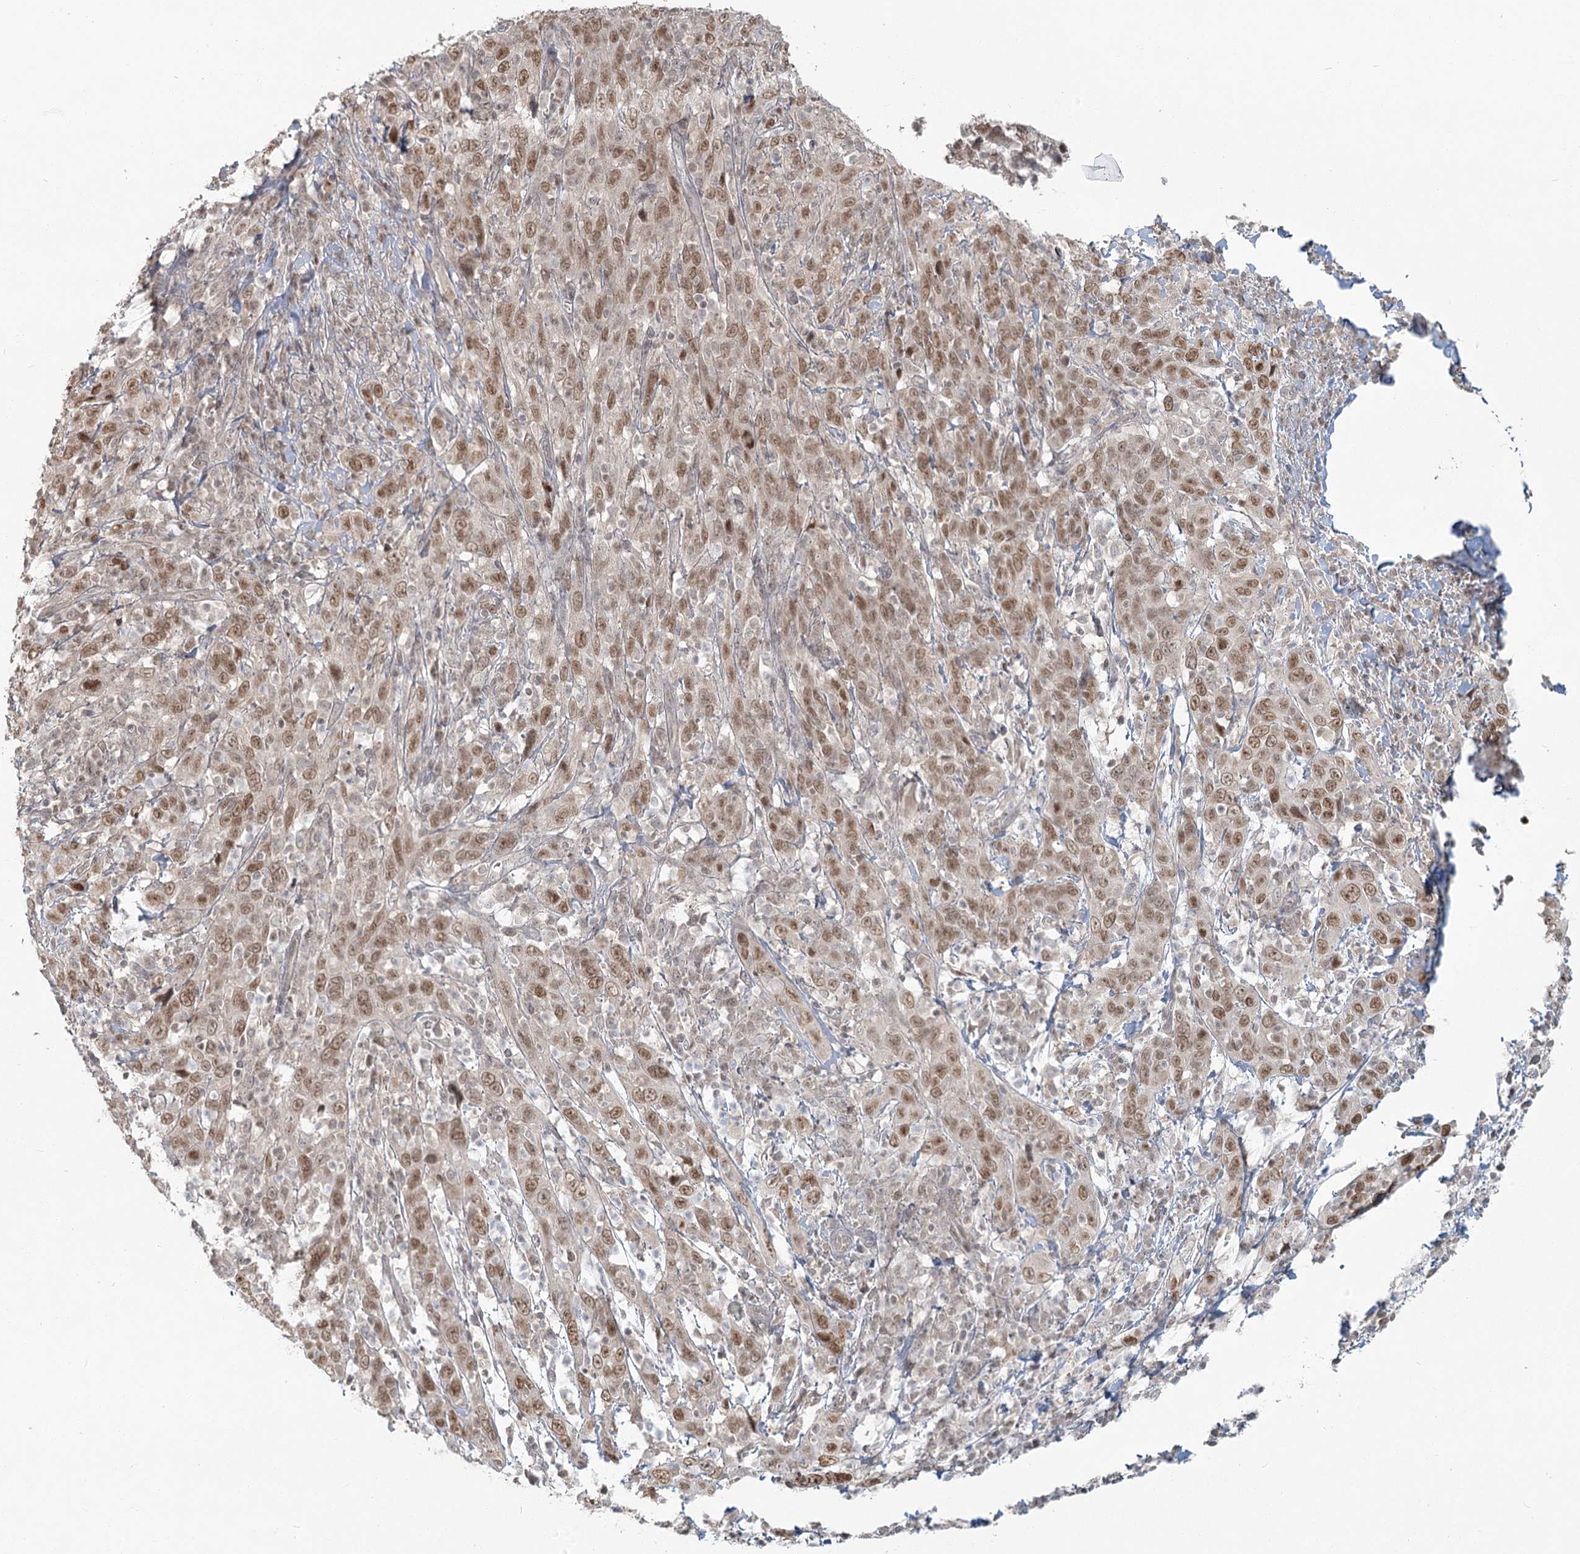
{"staining": {"intensity": "moderate", "quantity": ">75%", "location": "nuclear"}, "tissue": "cervical cancer", "cell_type": "Tumor cells", "image_type": "cancer", "snomed": [{"axis": "morphology", "description": "Squamous cell carcinoma, NOS"}, {"axis": "topography", "description": "Cervix"}], "caption": "Immunohistochemistry (IHC) (DAB (3,3'-diaminobenzidine)) staining of cervical cancer (squamous cell carcinoma) reveals moderate nuclear protein staining in about >75% of tumor cells.", "gene": "R3HCC1L", "patient": {"sex": "female", "age": 46}}